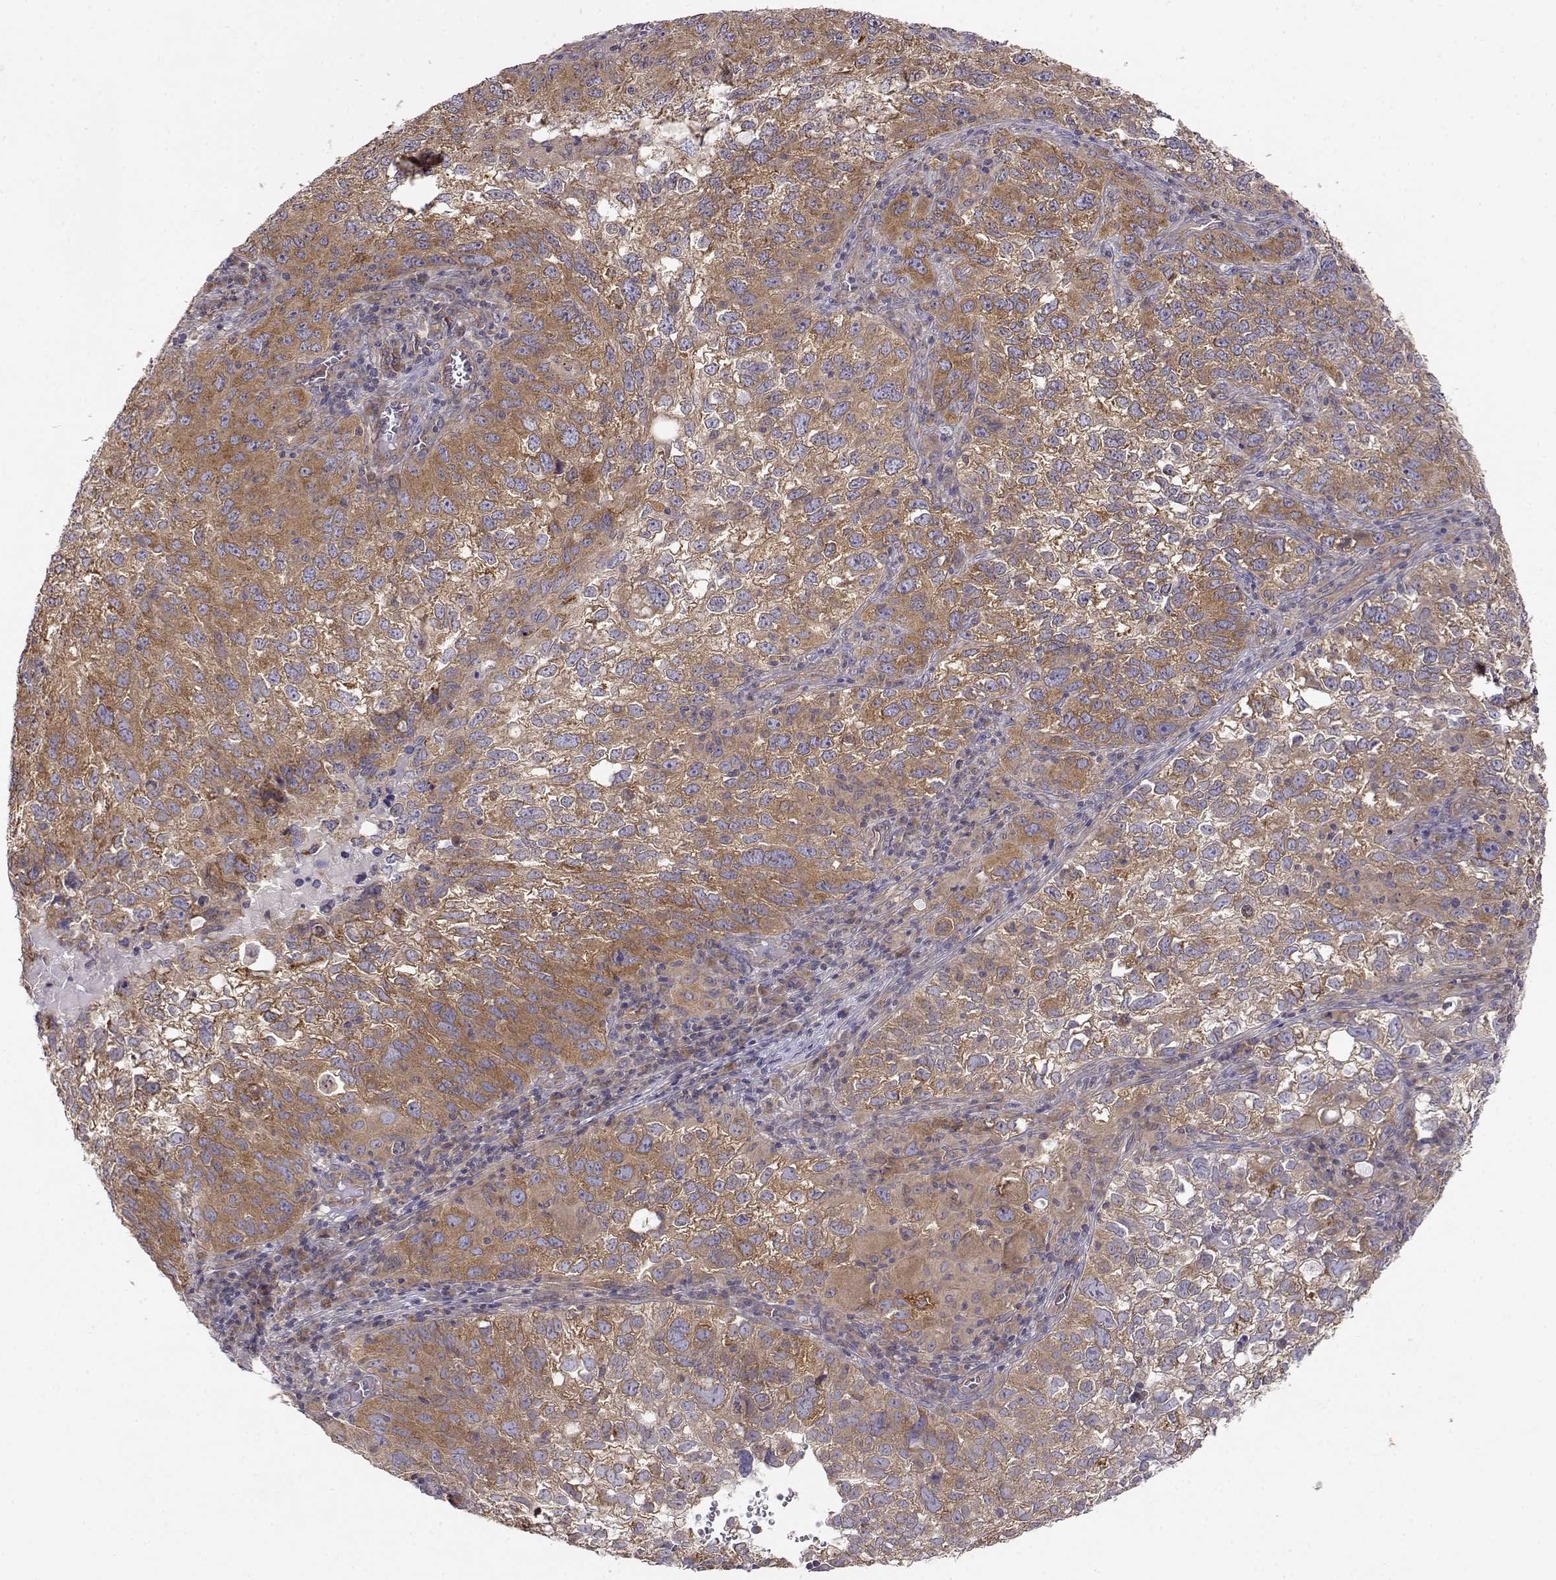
{"staining": {"intensity": "moderate", "quantity": ">75%", "location": "cytoplasmic/membranous"}, "tissue": "cervical cancer", "cell_type": "Tumor cells", "image_type": "cancer", "snomed": [{"axis": "morphology", "description": "Squamous cell carcinoma, NOS"}, {"axis": "topography", "description": "Cervix"}], "caption": "The micrograph exhibits immunohistochemical staining of cervical squamous cell carcinoma. There is moderate cytoplasmic/membranous staining is identified in about >75% of tumor cells. (DAB (3,3'-diaminobenzidine) IHC, brown staining for protein, blue staining for nuclei).", "gene": "PAIP1", "patient": {"sex": "female", "age": 55}}